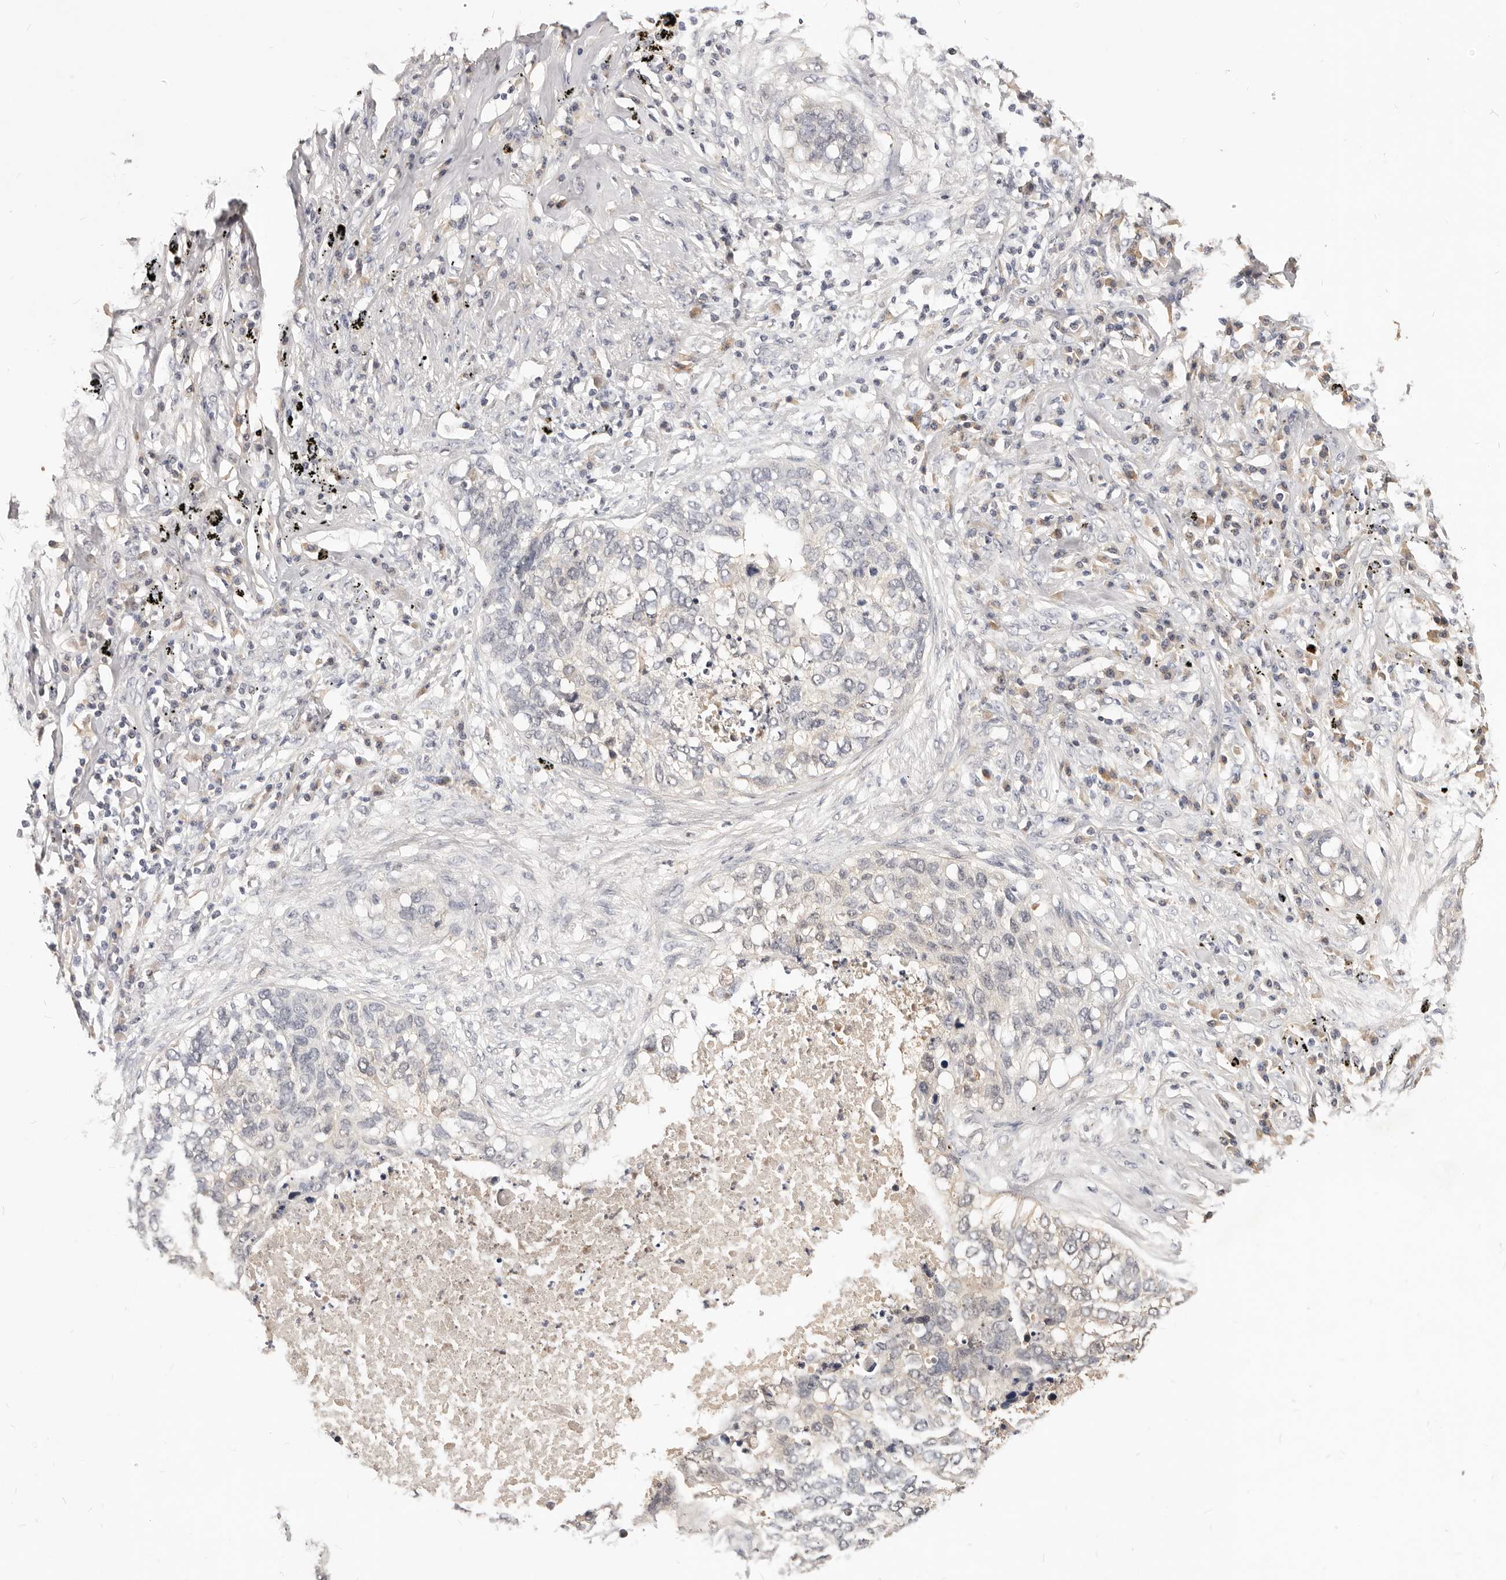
{"staining": {"intensity": "negative", "quantity": "none", "location": "none"}, "tissue": "lung cancer", "cell_type": "Tumor cells", "image_type": "cancer", "snomed": [{"axis": "morphology", "description": "Squamous cell carcinoma, NOS"}, {"axis": "topography", "description": "Lung"}], "caption": "Immunohistochemistry (IHC) micrograph of neoplastic tissue: squamous cell carcinoma (lung) stained with DAB reveals no significant protein positivity in tumor cells.", "gene": "TSPAN13", "patient": {"sex": "female", "age": 63}}